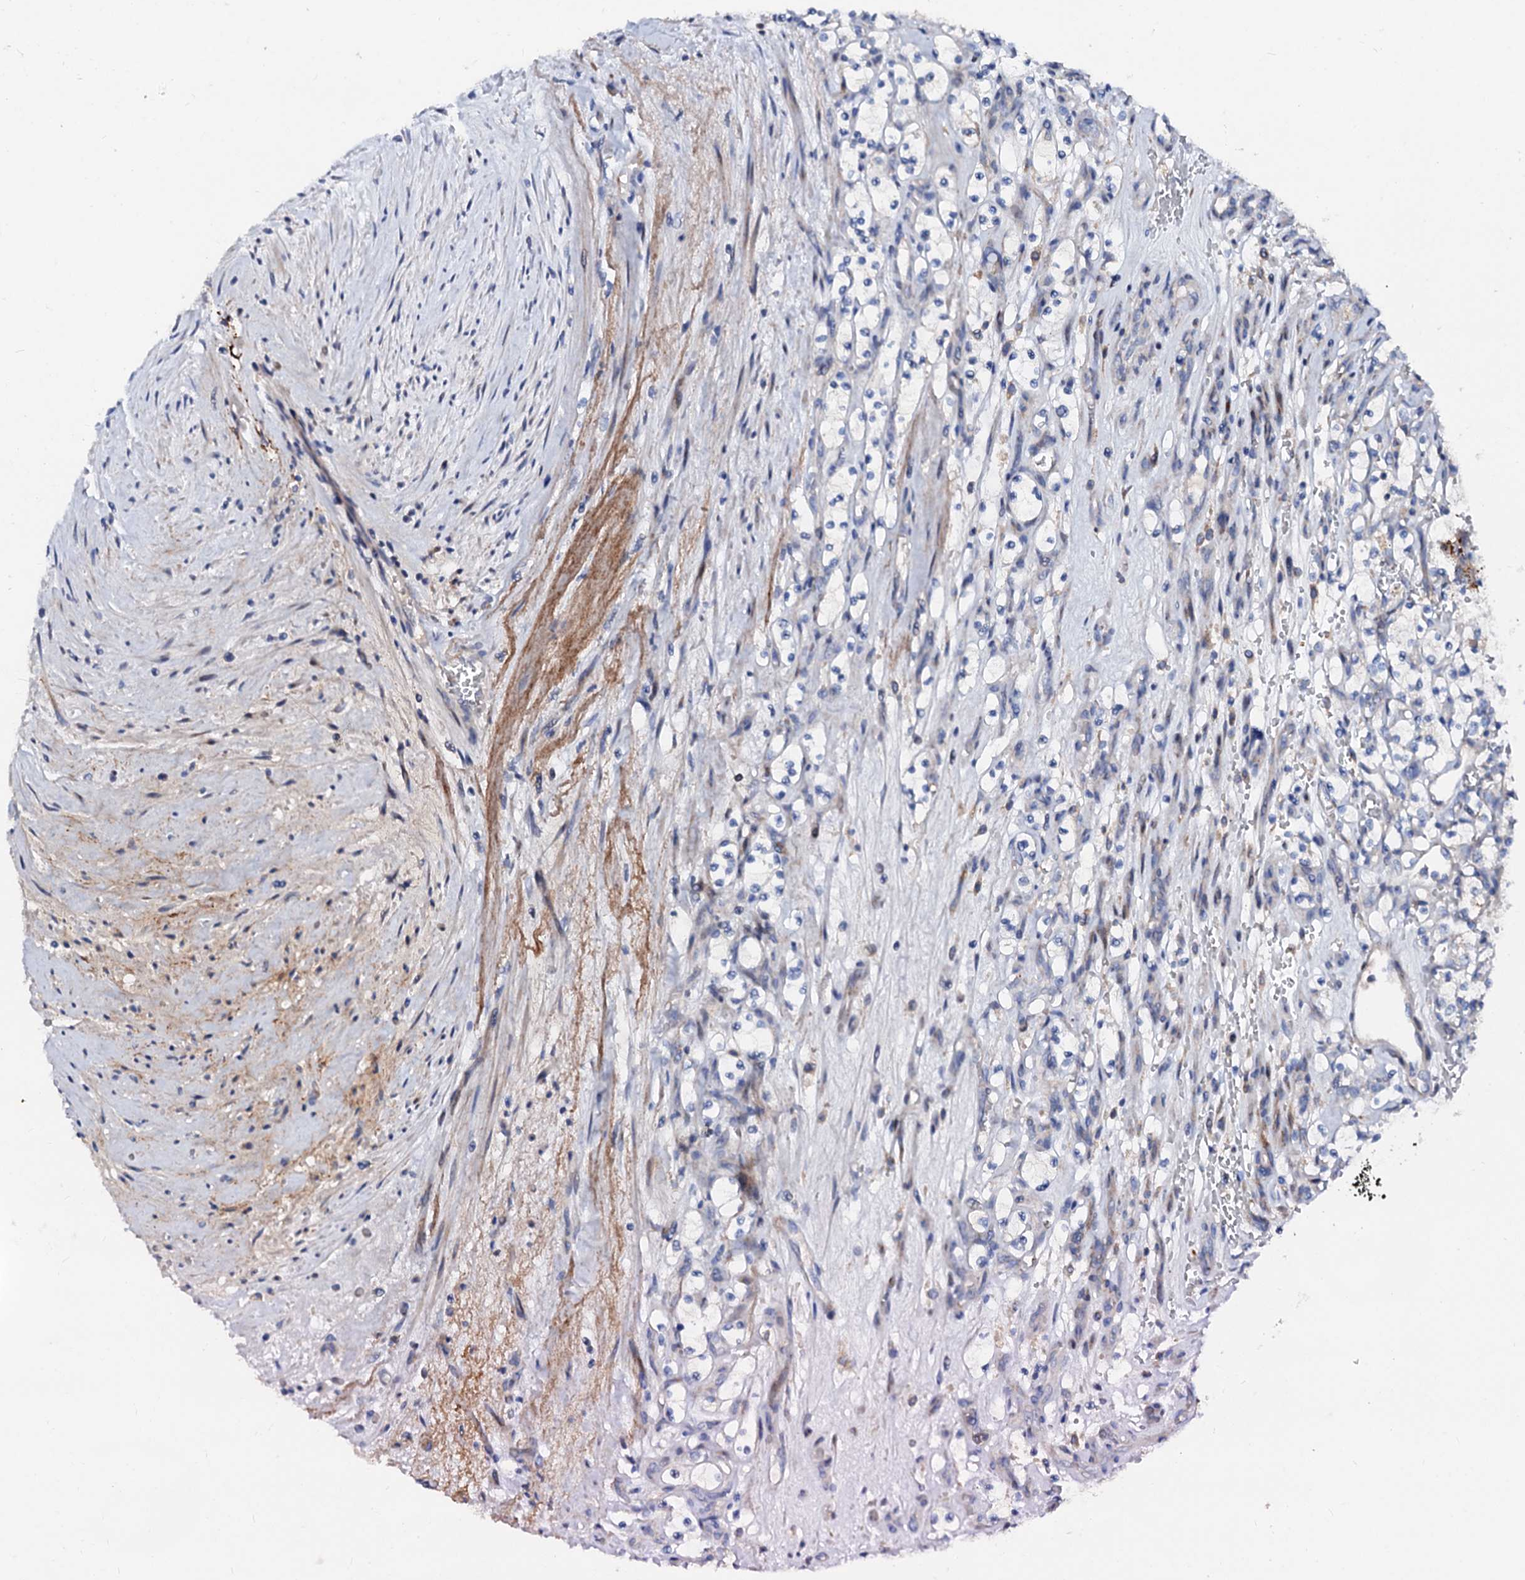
{"staining": {"intensity": "negative", "quantity": "none", "location": "none"}, "tissue": "renal cancer", "cell_type": "Tumor cells", "image_type": "cancer", "snomed": [{"axis": "morphology", "description": "Adenocarcinoma, NOS"}, {"axis": "topography", "description": "Kidney"}], "caption": "Protein analysis of renal cancer shows no significant staining in tumor cells.", "gene": "SLC10A7", "patient": {"sex": "female", "age": 69}}